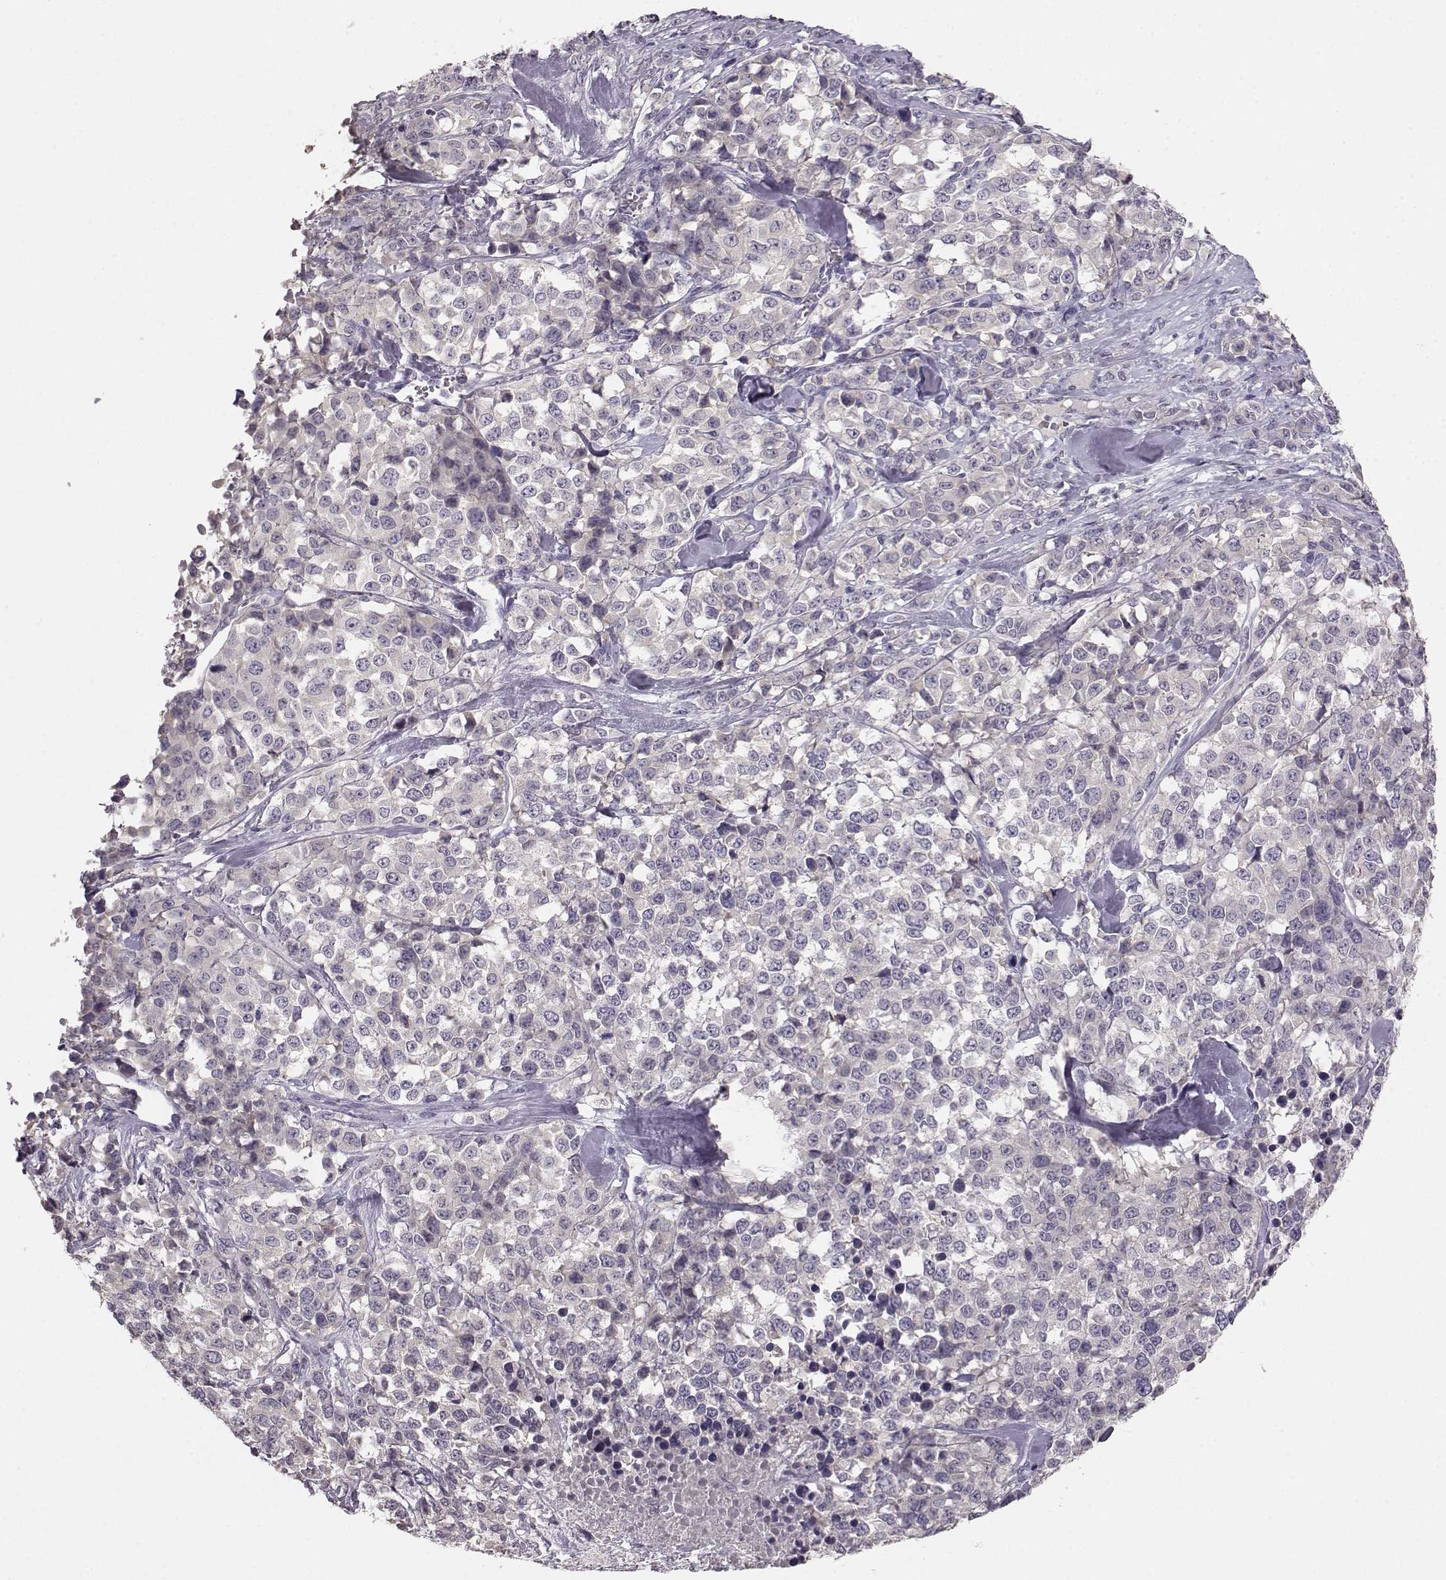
{"staining": {"intensity": "negative", "quantity": "none", "location": "none"}, "tissue": "melanoma", "cell_type": "Tumor cells", "image_type": "cancer", "snomed": [{"axis": "morphology", "description": "Malignant melanoma, Metastatic site"}, {"axis": "topography", "description": "Skin"}], "caption": "A histopathology image of human malignant melanoma (metastatic site) is negative for staining in tumor cells.", "gene": "BFSP2", "patient": {"sex": "male", "age": 84}}